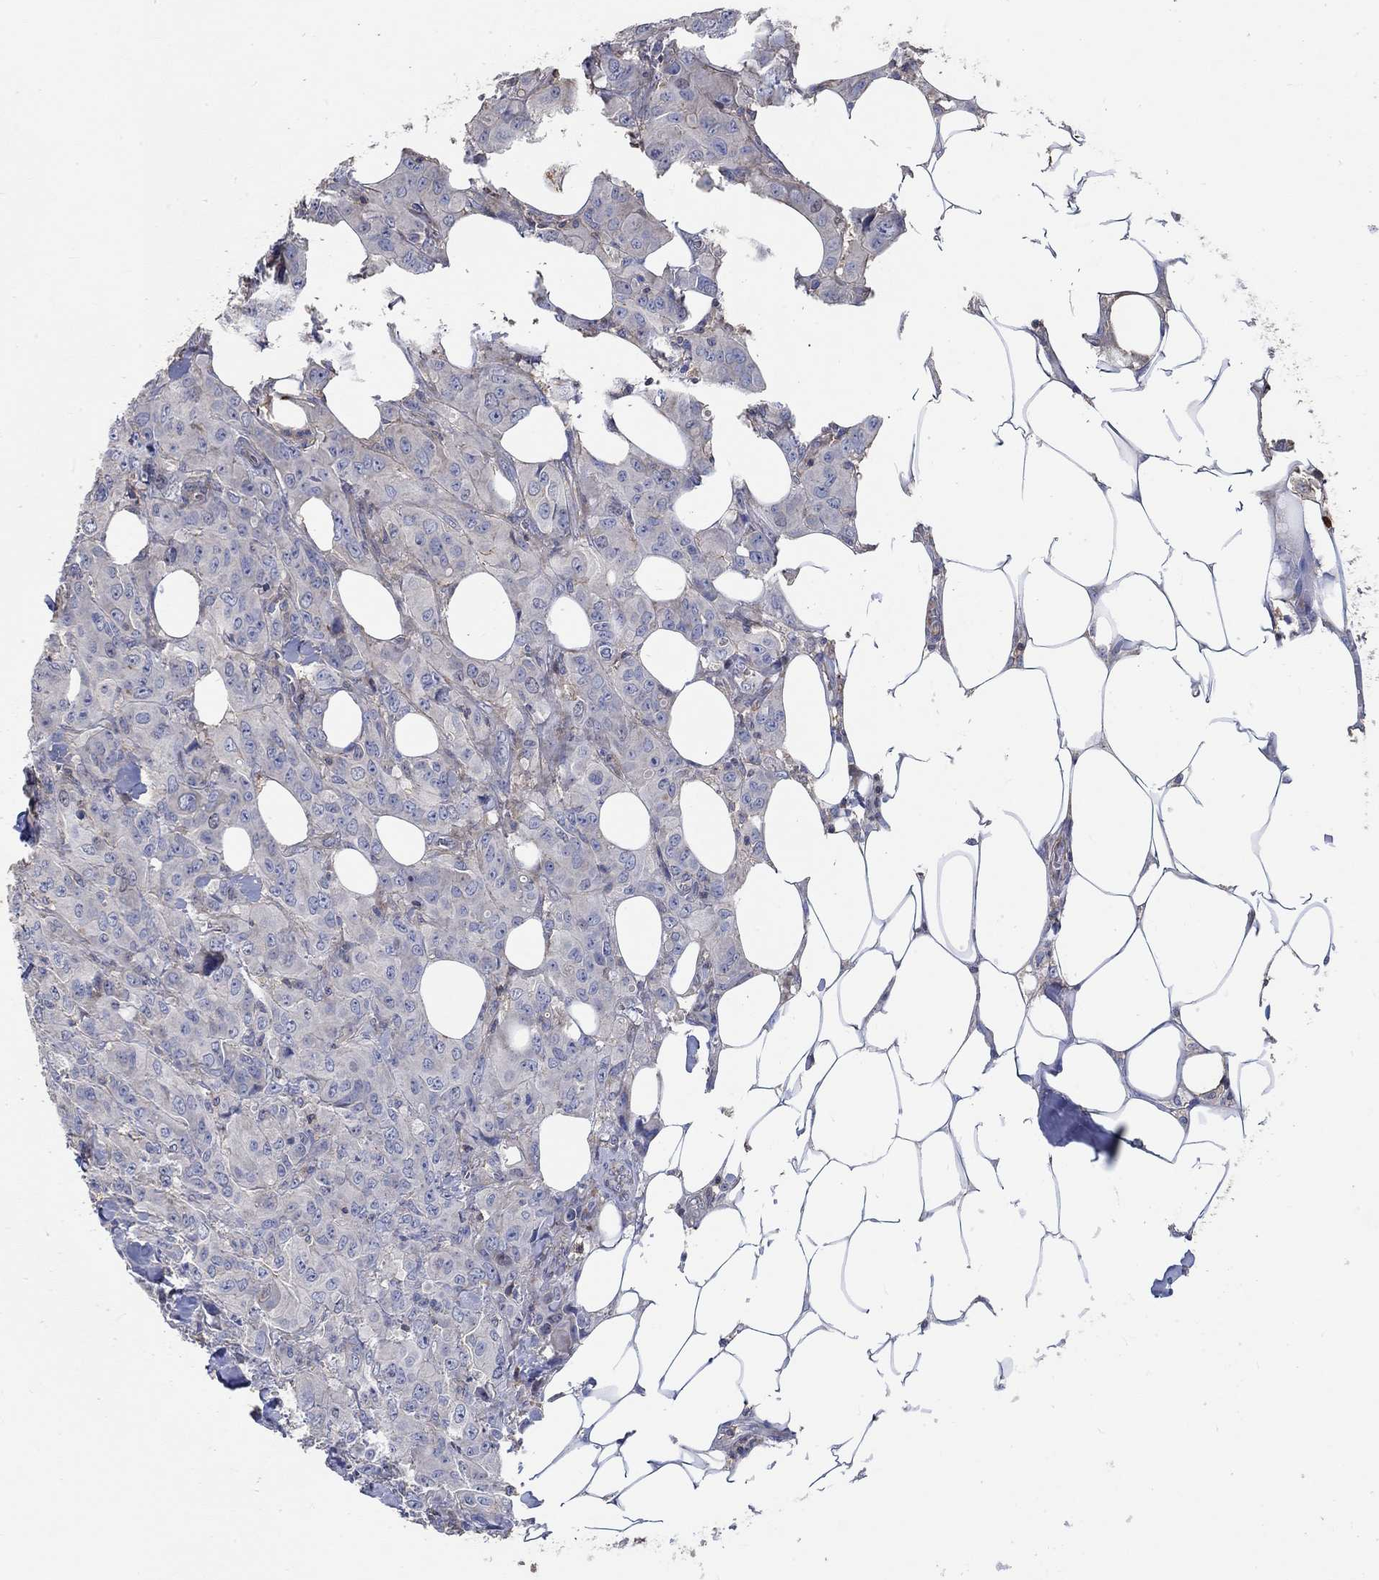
{"staining": {"intensity": "negative", "quantity": "none", "location": "none"}, "tissue": "breast cancer", "cell_type": "Tumor cells", "image_type": "cancer", "snomed": [{"axis": "morphology", "description": "Duct carcinoma"}, {"axis": "topography", "description": "Breast"}], "caption": "A micrograph of breast cancer (invasive ductal carcinoma) stained for a protein reveals no brown staining in tumor cells.", "gene": "TNFAIP8L3", "patient": {"sex": "female", "age": 43}}